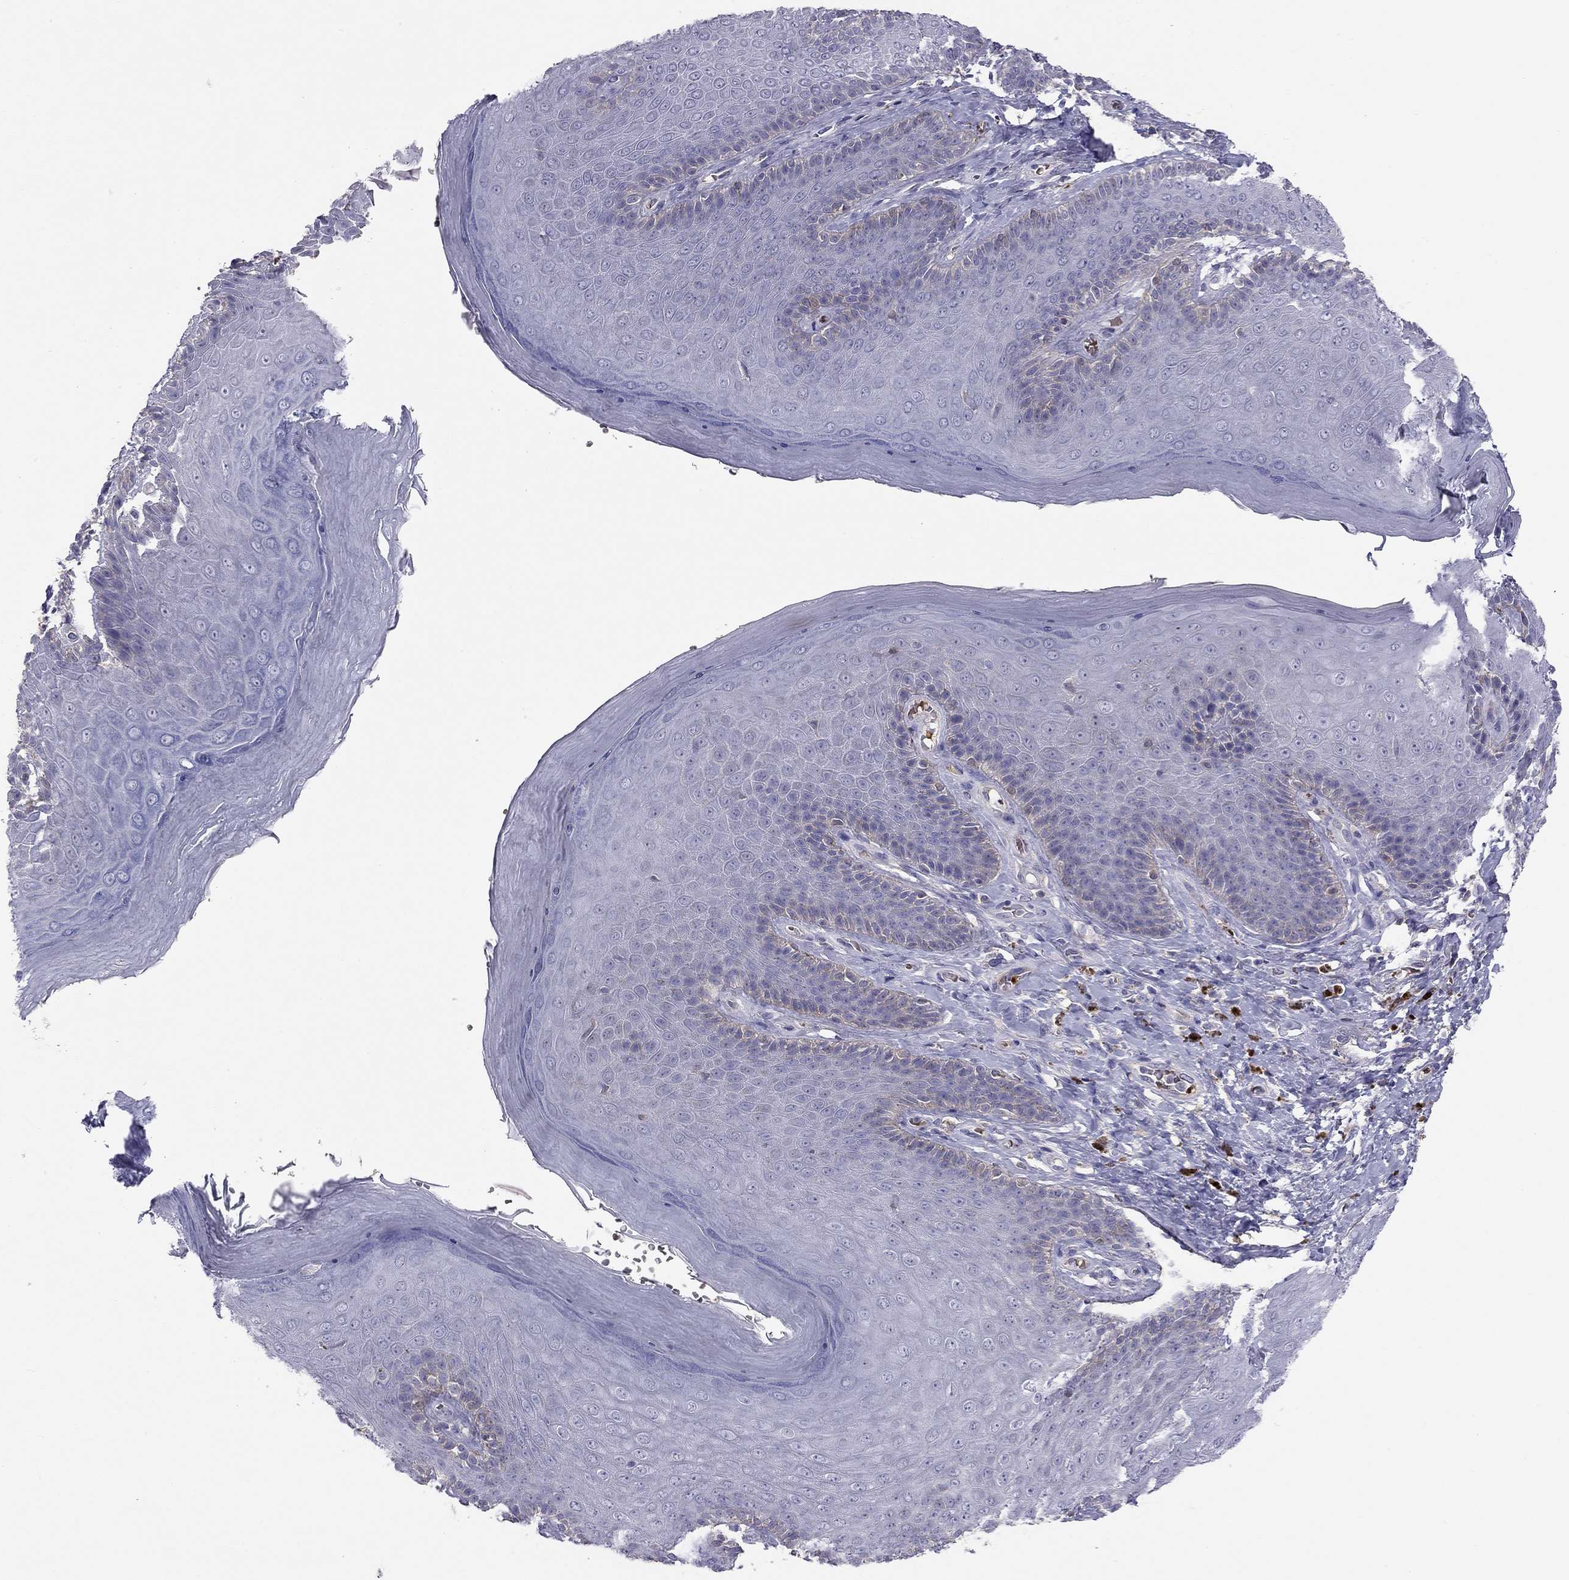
{"staining": {"intensity": "negative", "quantity": "none", "location": "none"}, "tissue": "skin", "cell_type": "Epidermal cells", "image_type": "normal", "snomed": [{"axis": "morphology", "description": "Normal tissue, NOS"}, {"axis": "topography", "description": "Skeletal muscle"}, {"axis": "topography", "description": "Anal"}, {"axis": "topography", "description": "Peripheral nerve tissue"}], "caption": "Immunohistochemistry of normal human skin reveals no positivity in epidermal cells.", "gene": "RHCE", "patient": {"sex": "male", "age": 53}}